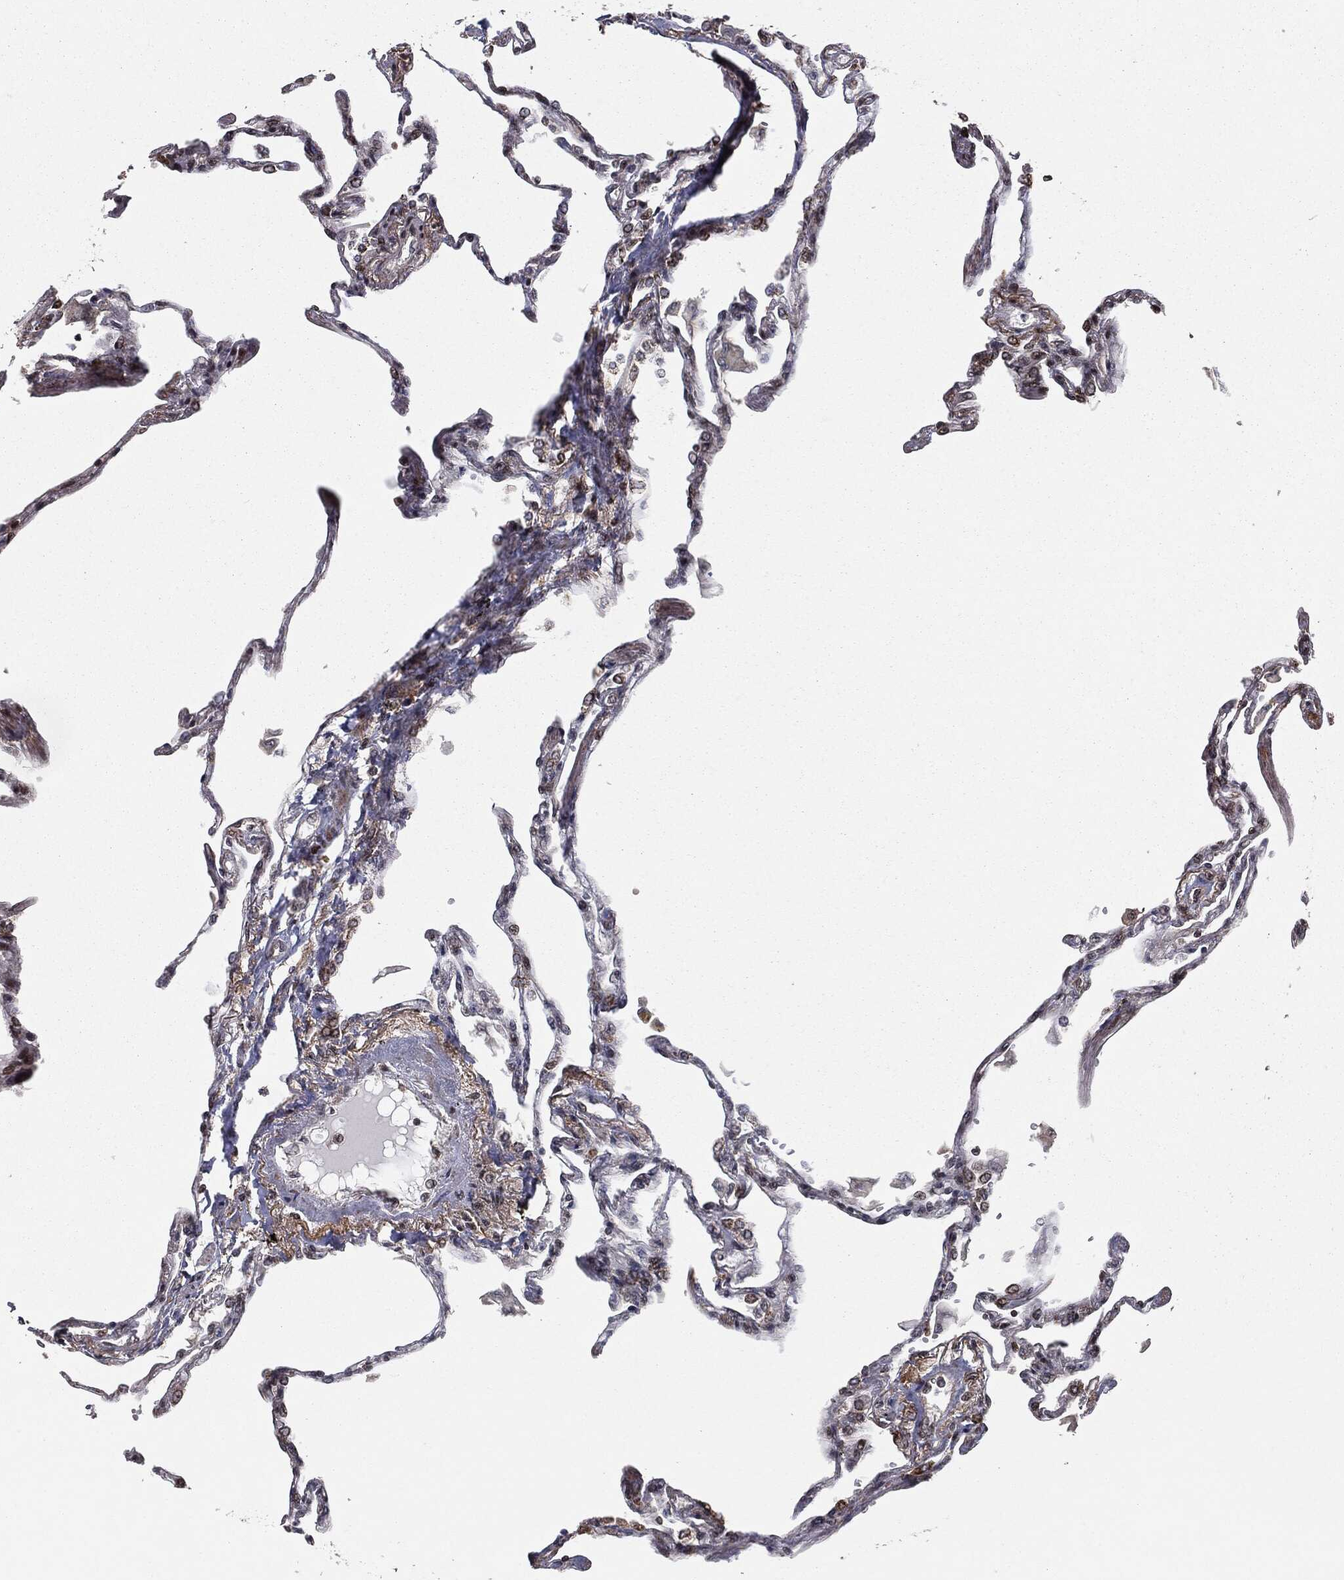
{"staining": {"intensity": "strong", "quantity": "25%-75%", "location": "cytoplasmic/membranous,nuclear"}, "tissue": "lung", "cell_type": "Alveolar cells", "image_type": "normal", "snomed": [{"axis": "morphology", "description": "Normal tissue, NOS"}, {"axis": "topography", "description": "Lung"}], "caption": "An immunohistochemistry (IHC) histopathology image of unremarkable tissue is shown. Protein staining in brown shows strong cytoplasmic/membranous,nuclear positivity in lung within alveolar cells.", "gene": "CHCHD2", "patient": {"sex": "male", "age": 78}}